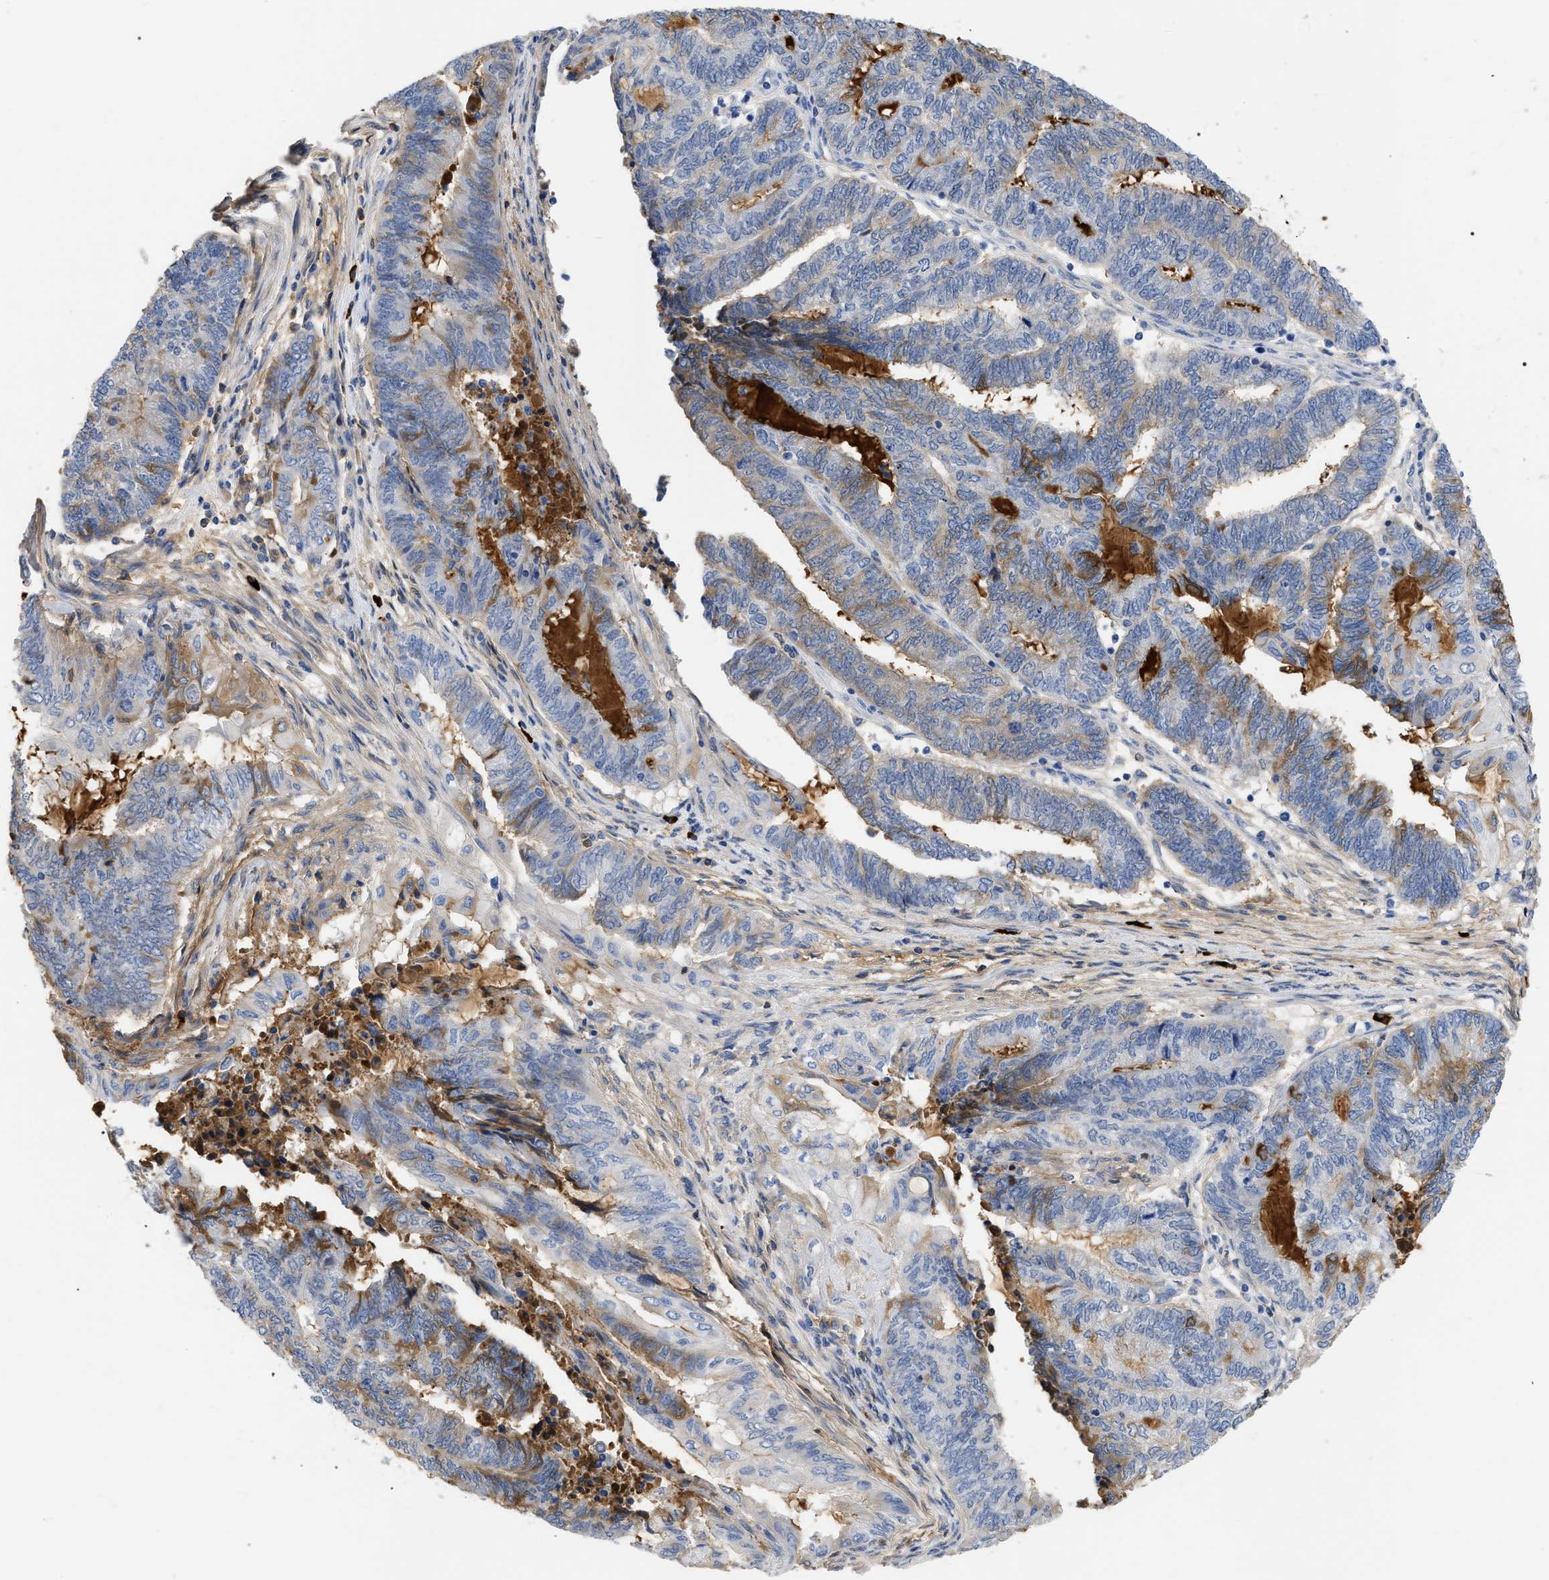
{"staining": {"intensity": "moderate", "quantity": "<25%", "location": "cytoplasmic/membranous"}, "tissue": "endometrial cancer", "cell_type": "Tumor cells", "image_type": "cancer", "snomed": [{"axis": "morphology", "description": "Adenocarcinoma, NOS"}, {"axis": "topography", "description": "Uterus"}, {"axis": "topography", "description": "Endometrium"}], "caption": "DAB (3,3'-diaminobenzidine) immunohistochemical staining of human endometrial cancer (adenocarcinoma) reveals moderate cytoplasmic/membranous protein expression in about <25% of tumor cells. (DAB (3,3'-diaminobenzidine) IHC with brightfield microscopy, high magnification).", "gene": "IGHV5-51", "patient": {"sex": "female", "age": 70}}